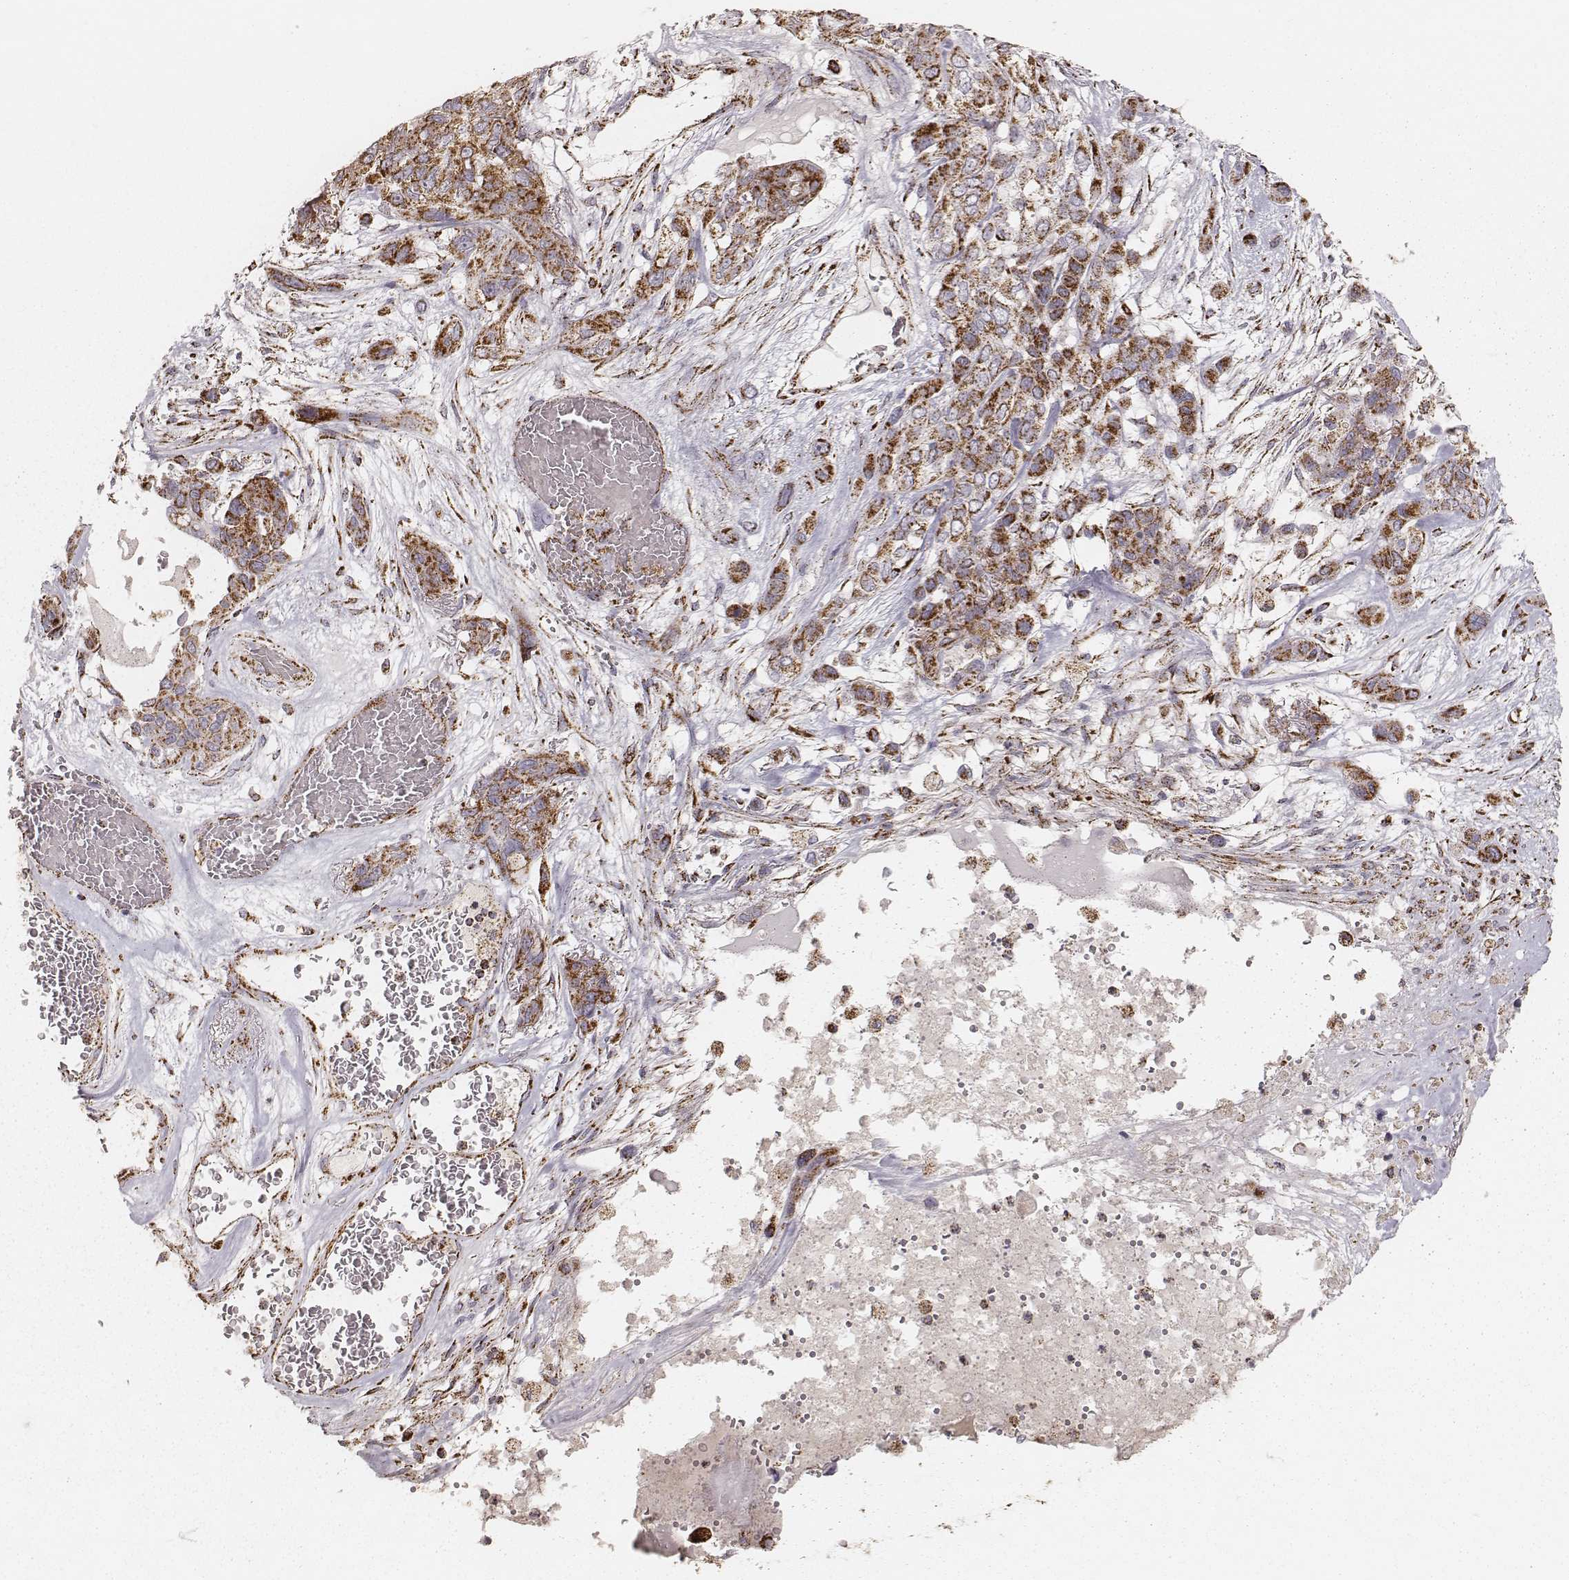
{"staining": {"intensity": "moderate", "quantity": ">75%", "location": "cytoplasmic/membranous"}, "tissue": "lung cancer", "cell_type": "Tumor cells", "image_type": "cancer", "snomed": [{"axis": "morphology", "description": "Squamous cell carcinoma, NOS"}, {"axis": "topography", "description": "Lung"}], "caption": "A high-resolution histopathology image shows immunohistochemistry (IHC) staining of squamous cell carcinoma (lung), which displays moderate cytoplasmic/membranous staining in about >75% of tumor cells.", "gene": "CS", "patient": {"sex": "female", "age": 70}}